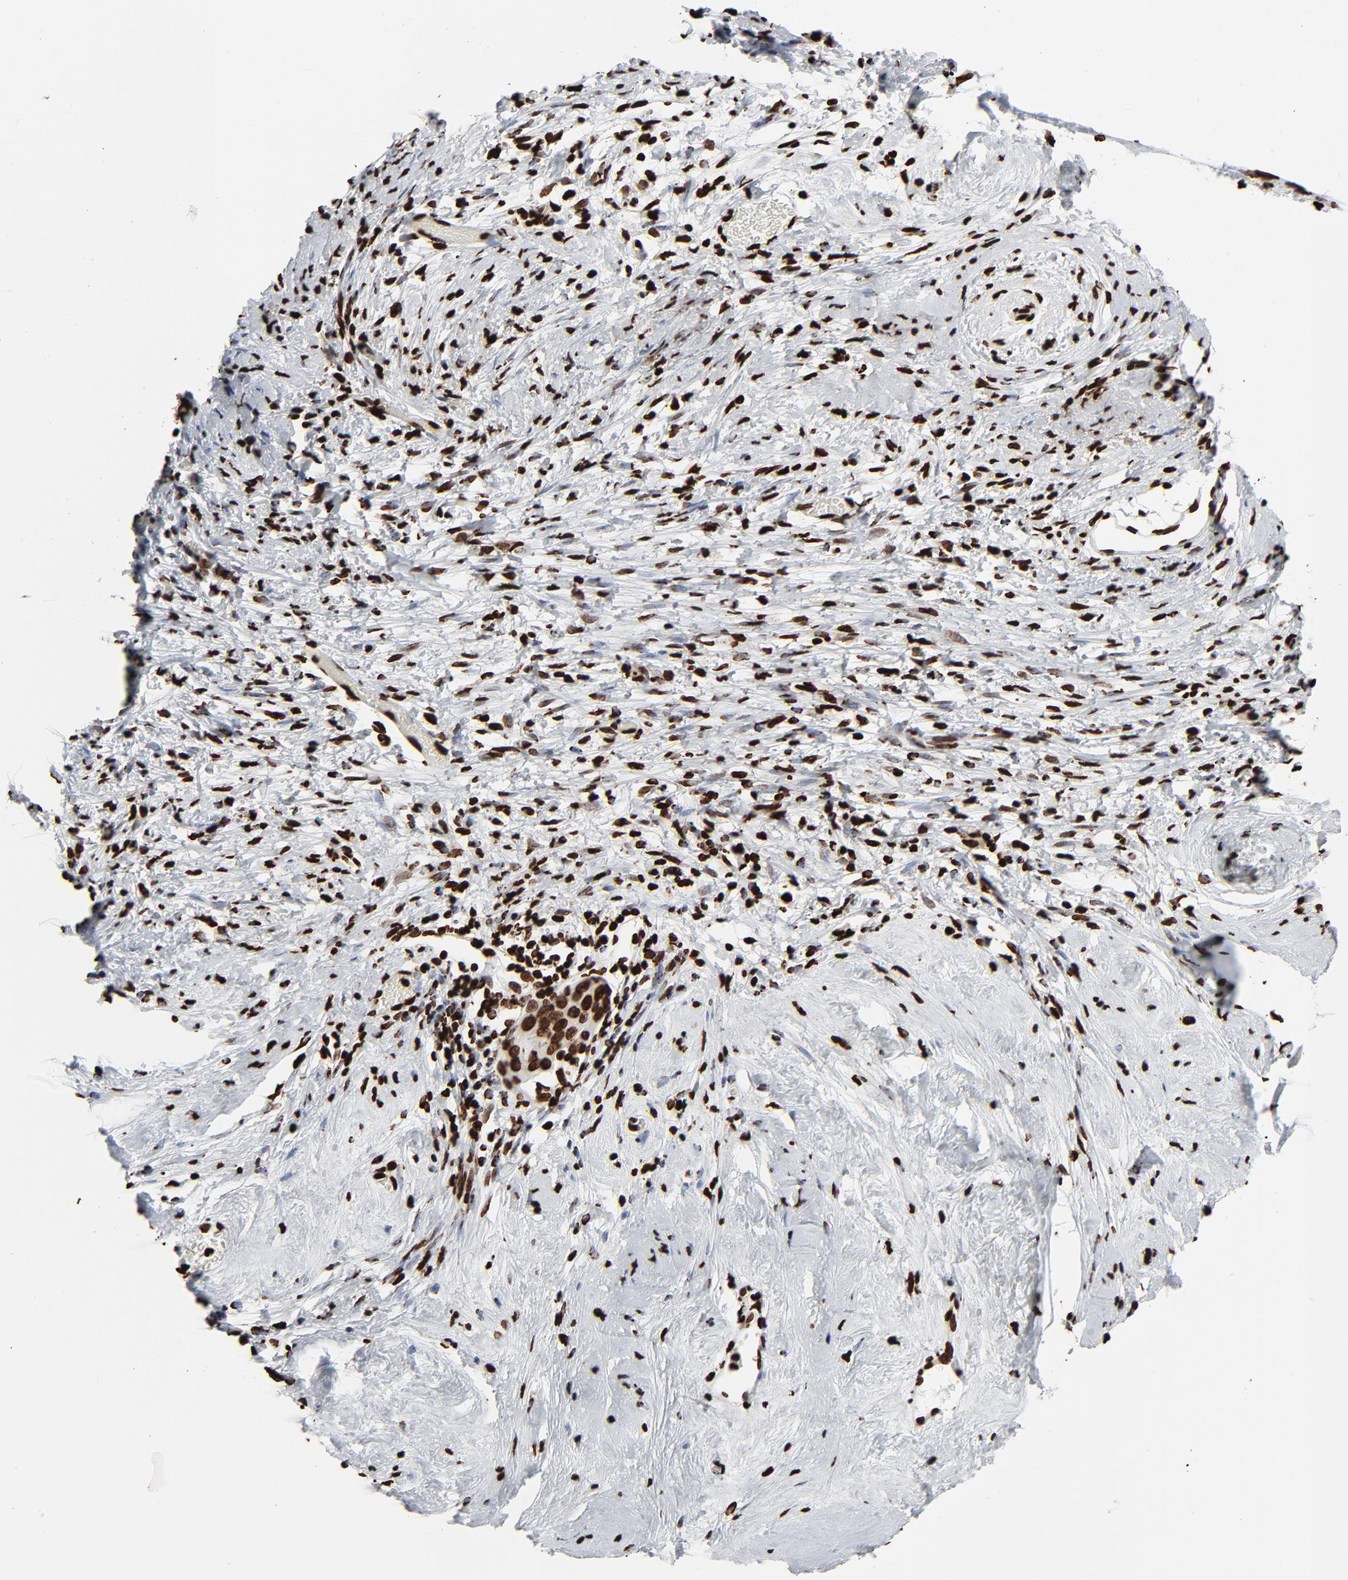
{"staining": {"intensity": "strong", "quantity": ">75%", "location": "nuclear"}, "tissue": "cervical cancer", "cell_type": "Tumor cells", "image_type": "cancer", "snomed": [{"axis": "morphology", "description": "Normal tissue, NOS"}, {"axis": "morphology", "description": "Squamous cell carcinoma, NOS"}, {"axis": "topography", "description": "Cervix"}], "caption": "Immunohistochemistry (IHC) of cervical cancer (squamous cell carcinoma) demonstrates high levels of strong nuclear positivity in approximately >75% of tumor cells. The staining was performed using DAB (3,3'-diaminobenzidine) to visualize the protein expression in brown, while the nuclei were stained in blue with hematoxylin (Magnification: 20x).", "gene": "H3-4", "patient": {"sex": "female", "age": 67}}